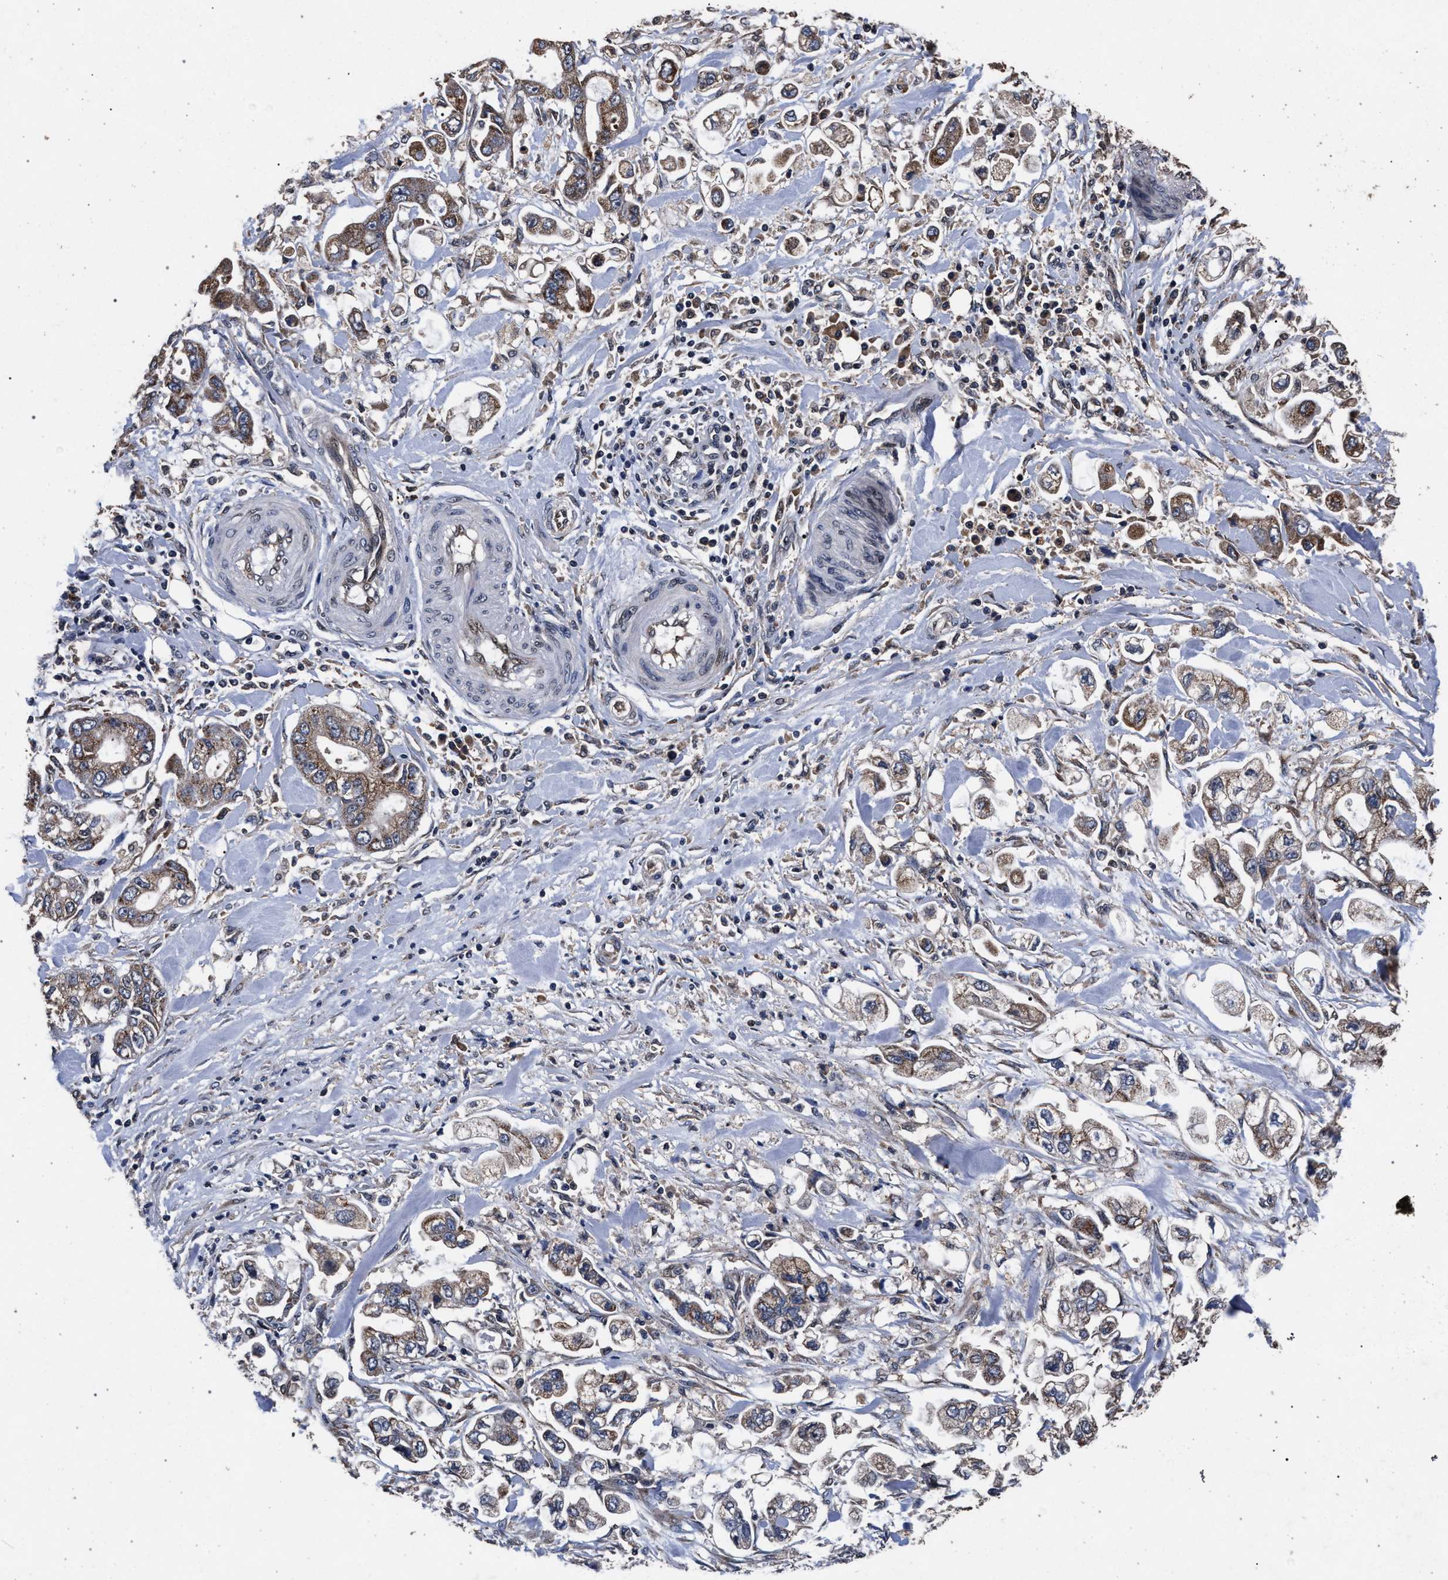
{"staining": {"intensity": "moderate", "quantity": ">75%", "location": "cytoplasmic/membranous"}, "tissue": "stomach cancer", "cell_type": "Tumor cells", "image_type": "cancer", "snomed": [{"axis": "morphology", "description": "Normal tissue, NOS"}, {"axis": "morphology", "description": "Adenocarcinoma, NOS"}, {"axis": "topography", "description": "Stomach"}], "caption": "Stomach adenocarcinoma stained for a protein (brown) shows moderate cytoplasmic/membranous positive positivity in approximately >75% of tumor cells.", "gene": "ACOX1", "patient": {"sex": "male", "age": 62}}